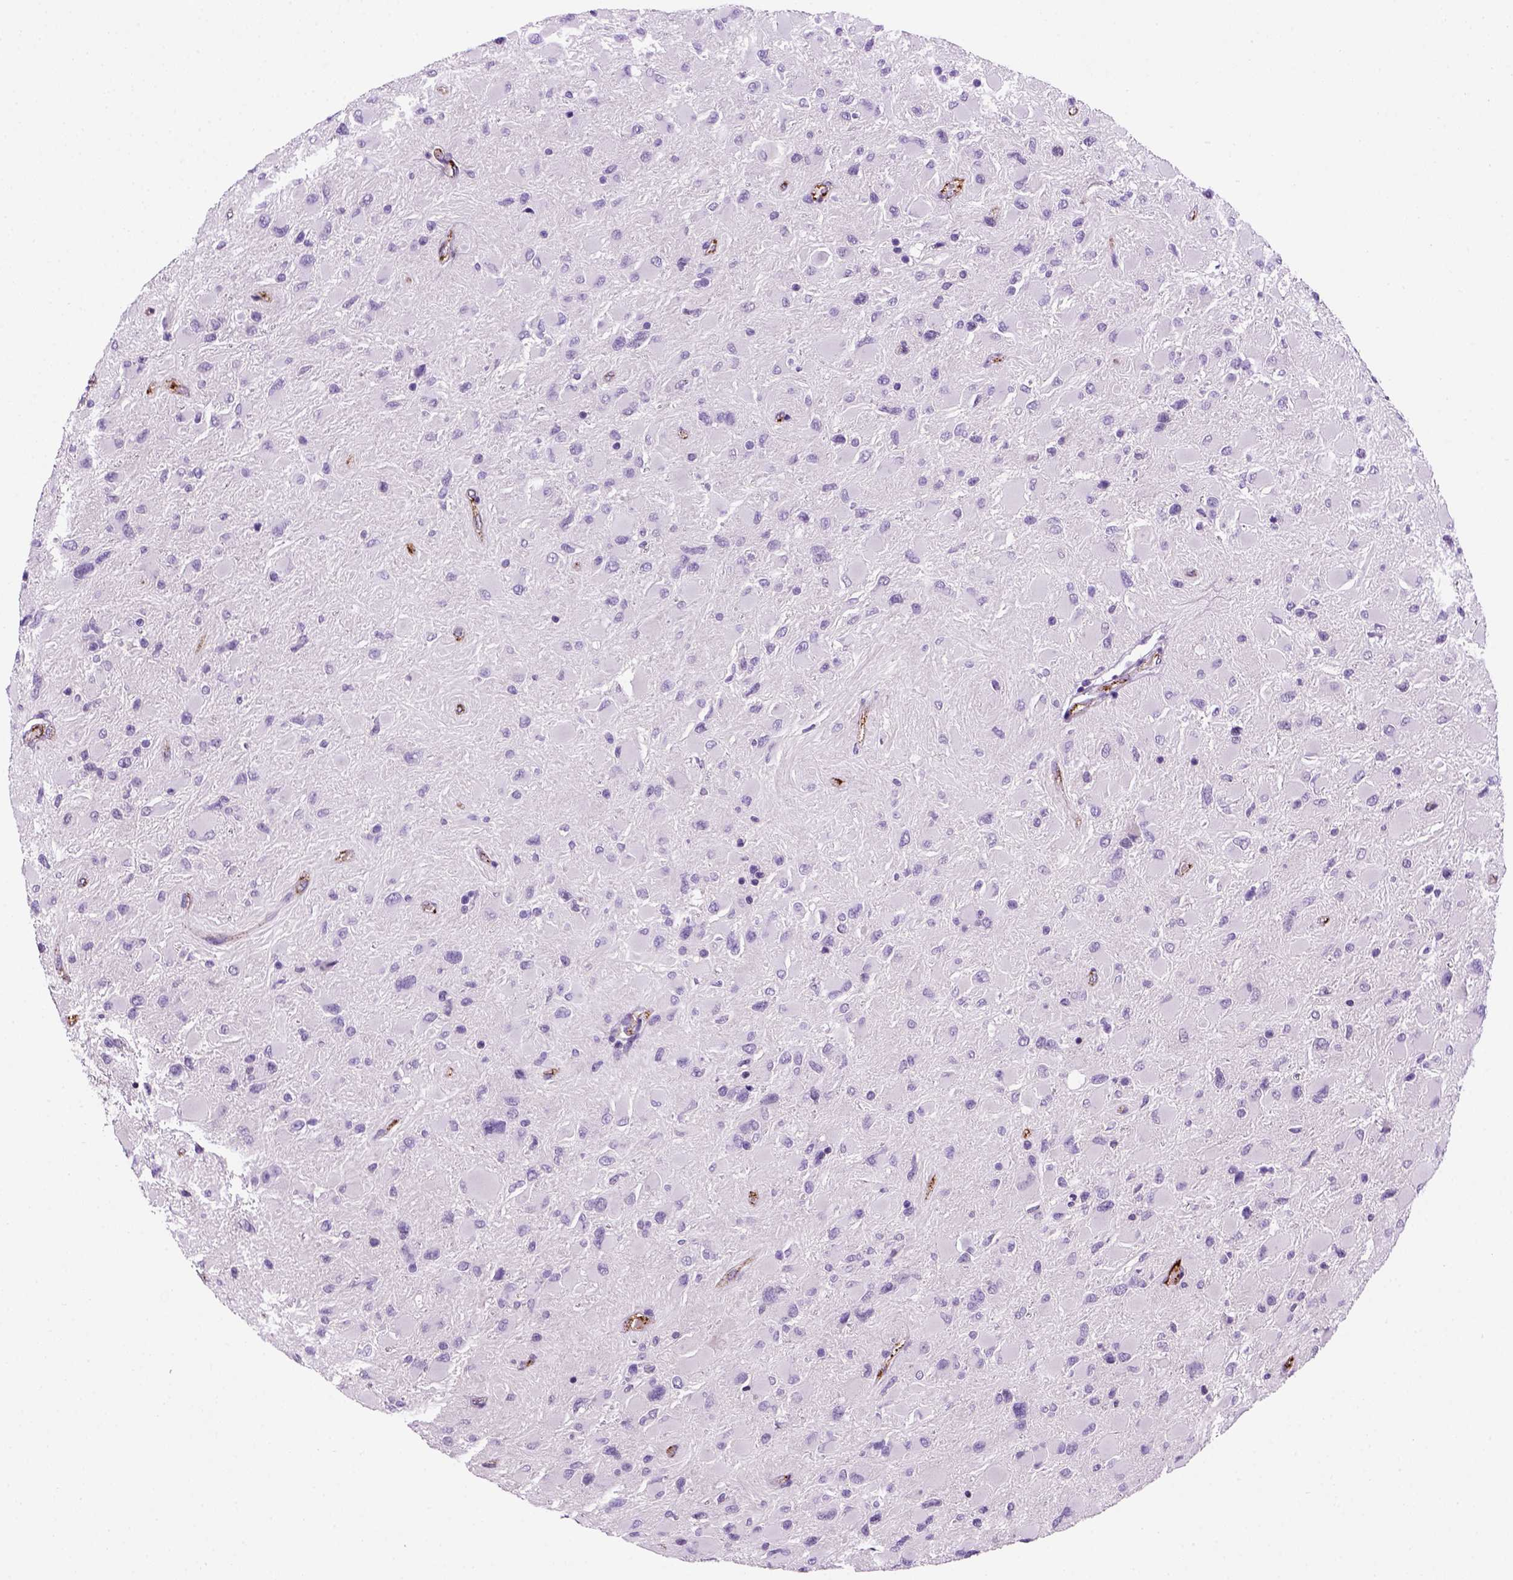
{"staining": {"intensity": "negative", "quantity": "none", "location": "none"}, "tissue": "glioma", "cell_type": "Tumor cells", "image_type": "cancer", "snomed": [{"axis": "morphology", "description": "Glioma, malignant, High grade"}, {"axis": "topography", "description": "Cerebral cortex"}], "caption": "IHC histopathology image of neoplastic tissue: human glioma stained with DAB (3,3'-diaminobenzidine) reveals no significant protein positivity in tumor cells.", "gene": "VWF", "patient": {"sex": "female", "age": 36}}